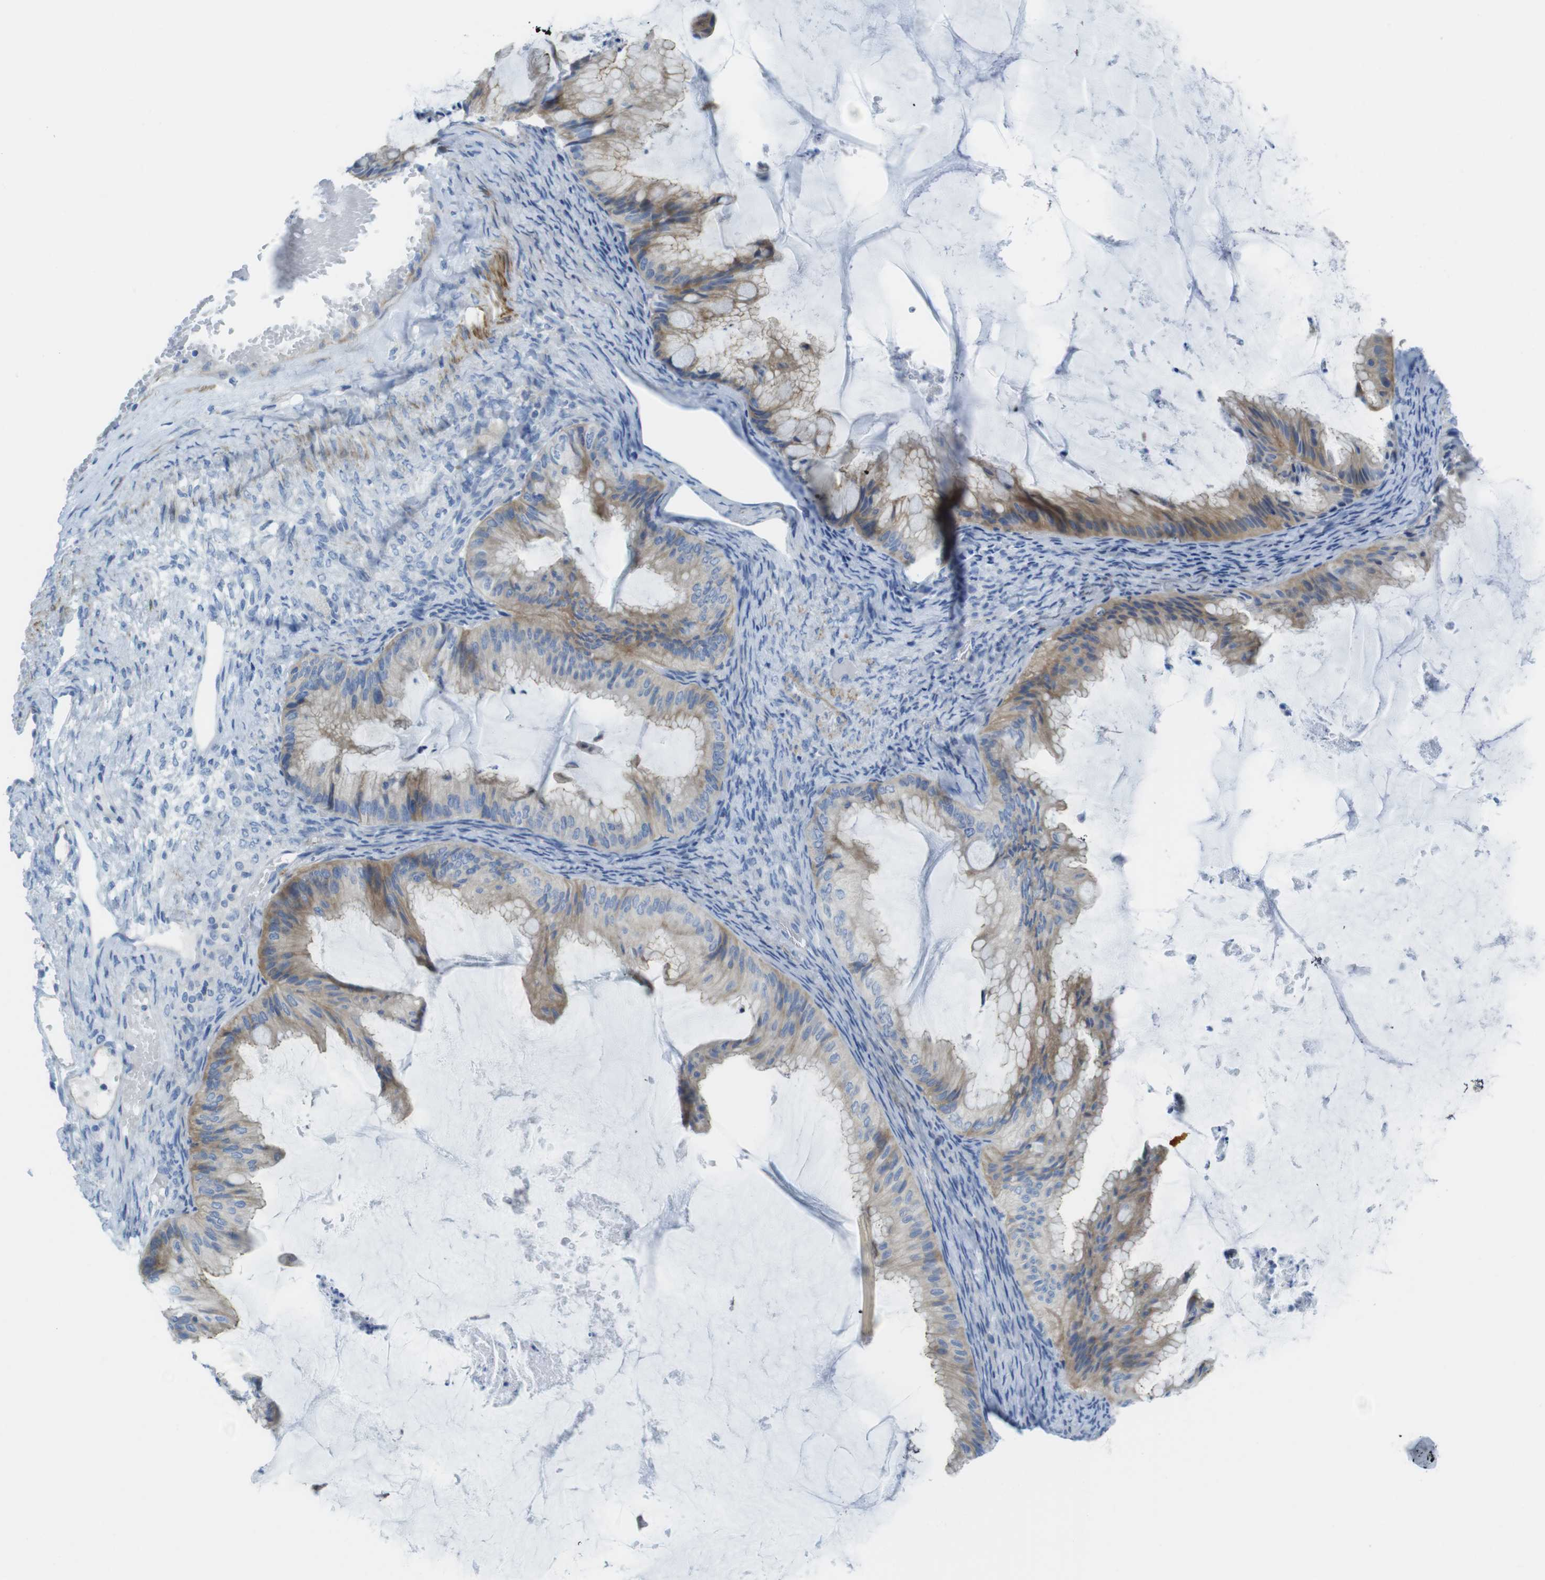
{"staining": {"intensity": "moderate", "quantity": ">75%", "location": "cytoplasmic/membranous"}, "tissue": "ovarian cancer", "cell_type": "Tumor cells", "image_type": "cancer", "snomed": [{"axis": "morphology", "description": "Cystadenocarcinoma, mucinous, NOS"}, {"axis": "topography", "description": "Ovary"}], "caption": "About >75% of tumor cells in human ovarian cancer show moderate cytoplasmic/membranous protein expression as visualized by brown immunohistochemical staining.", "gene": "ASIC5", "patient": {"sex": "female", "age": 61}}